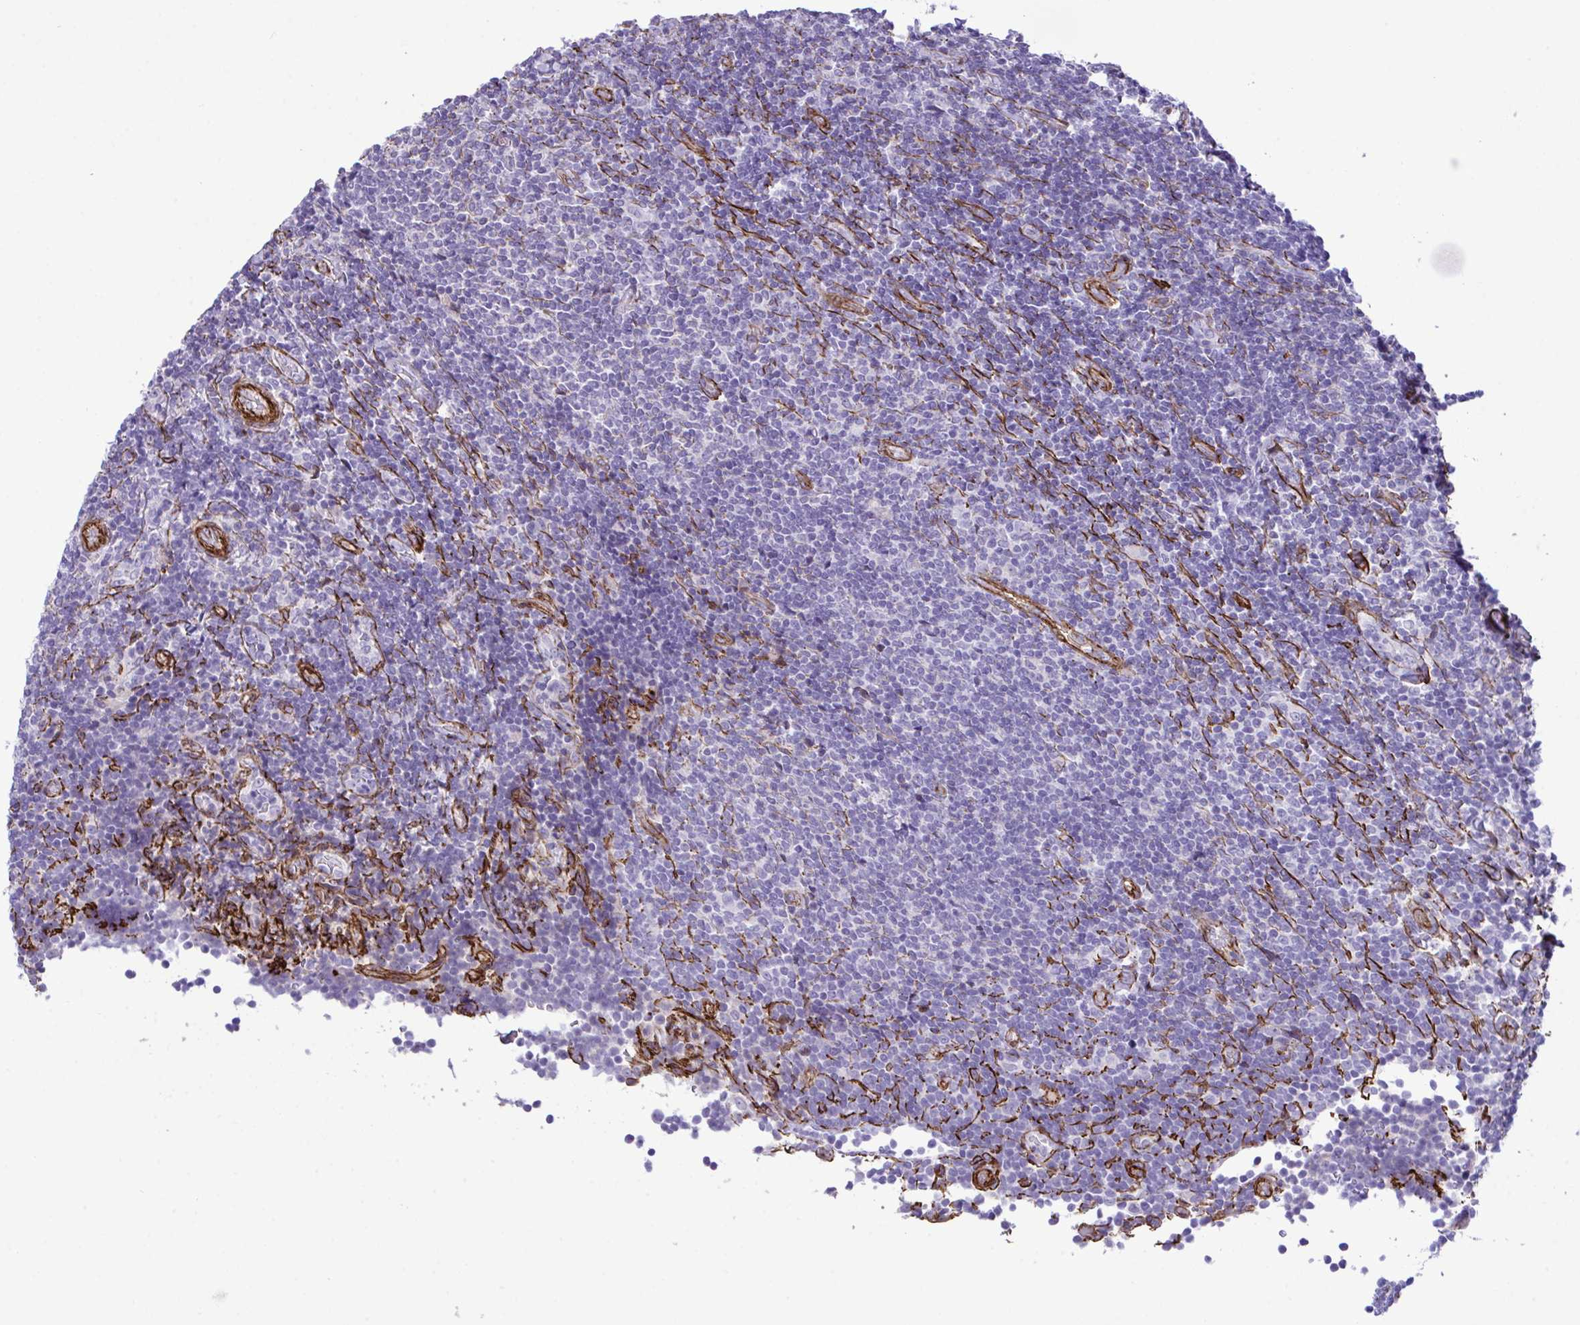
{"staining": {"intensity": "negative", "quantity": "none", "location": "none"}, "tissue": "lymphoma", "cell_type": "Tumor cells", "image_type": "cancer", "snomed": [{"axis": "morphology", "description": "Malignant lymphoma, non-Hodgkin's type, Low grade"}, {"axis": "topography", "description": "Lymph node"}], "caption": "This is an immunohistochemistry photomicrograph of low-grade malignant lymphoma, non-Hodgkin's type. There is no expression in tumor cells.", "gene": "SYNPO2L", "patient": {"sex": "male", "age": 52}}